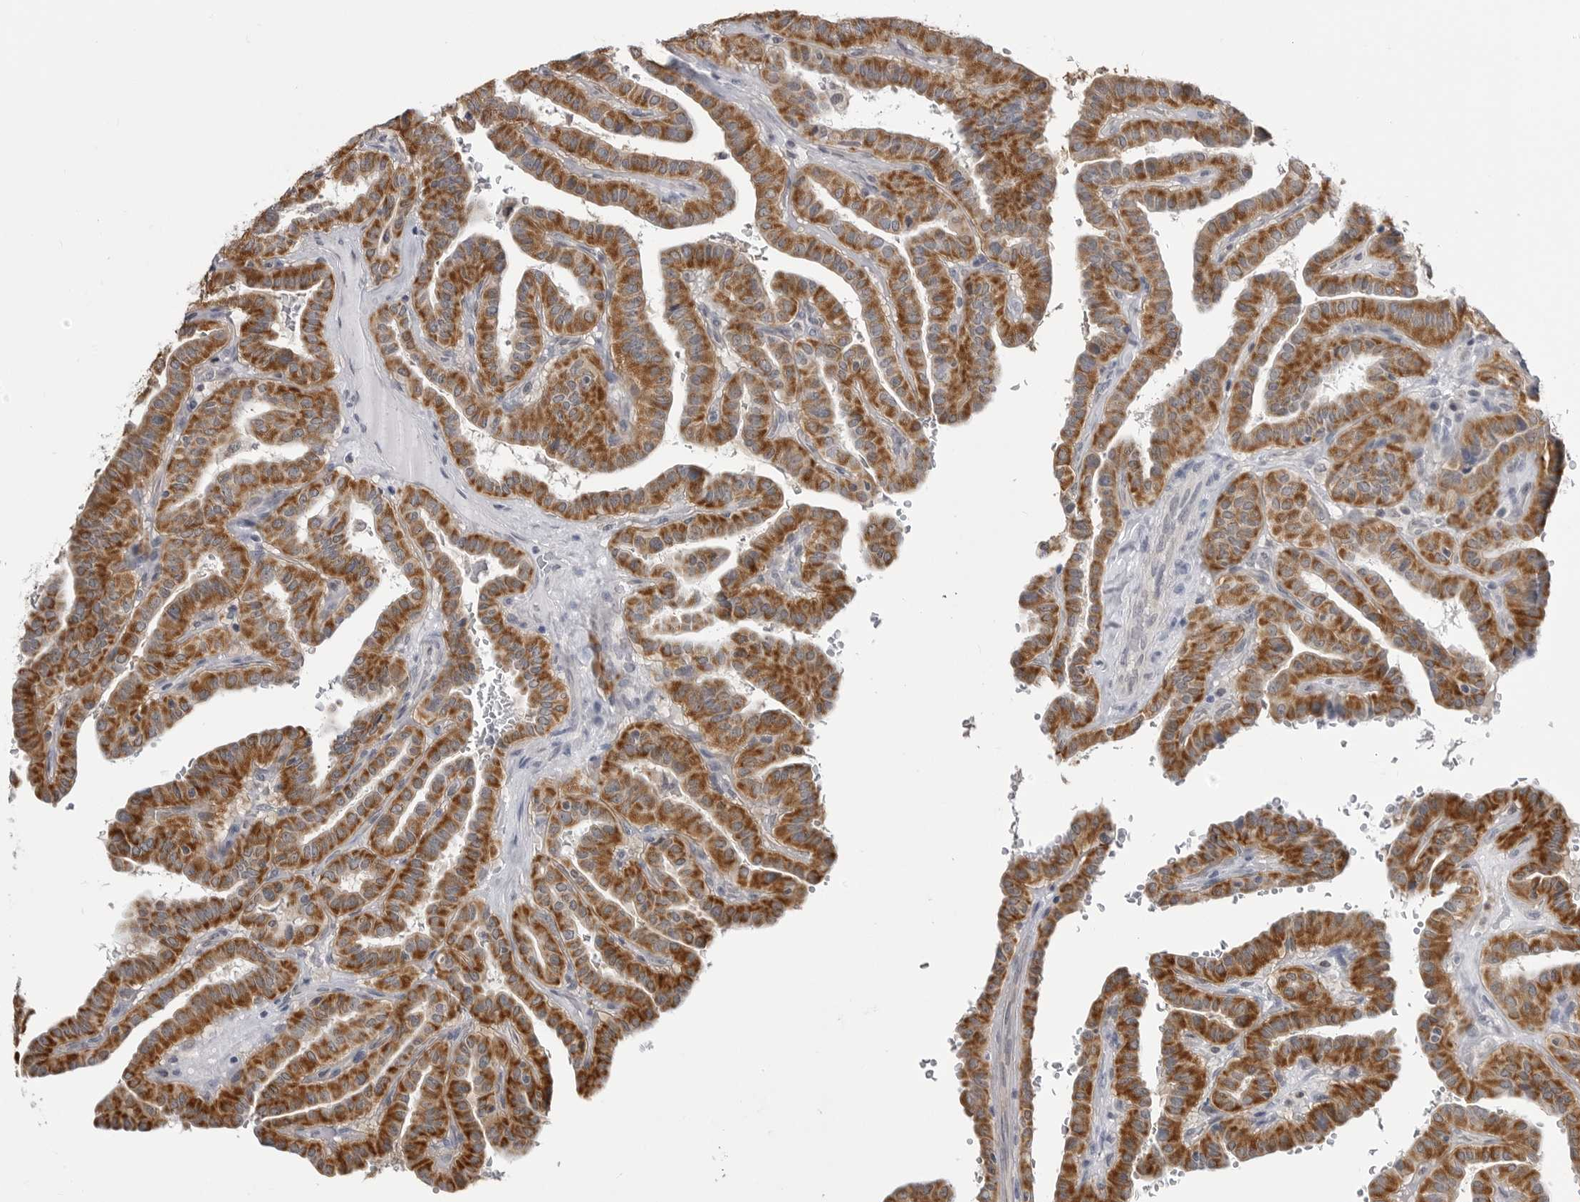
{"staining": {"intensity": "strong", "quantity": ">75%", "location": "cytoplasmic/membranous"}, "tissue": "thyroid cancer", "cell_type": "Tumor cells", "image_type": "cancer", "snomed": [{"axis": "morphology", "description": "Papillary adenocarcinoma, NOS"}, {"axis": "topography", "description": "Thyroid gland"}], "caption": "Immunohistochemical staining of thyroid cancer exhibits high levels of strong cytoplasmic/membranous protein positivity in approximately >75% of tumor cells. The staining was performed using DAB (3,3'-diaminobenzidine) to visualize the protein expression in brown, while the nuclei were stained in blue with hematoxylin (Magnification: 20x).", "gene": "FH", "patient": {"sex": "male", "age": 77}}